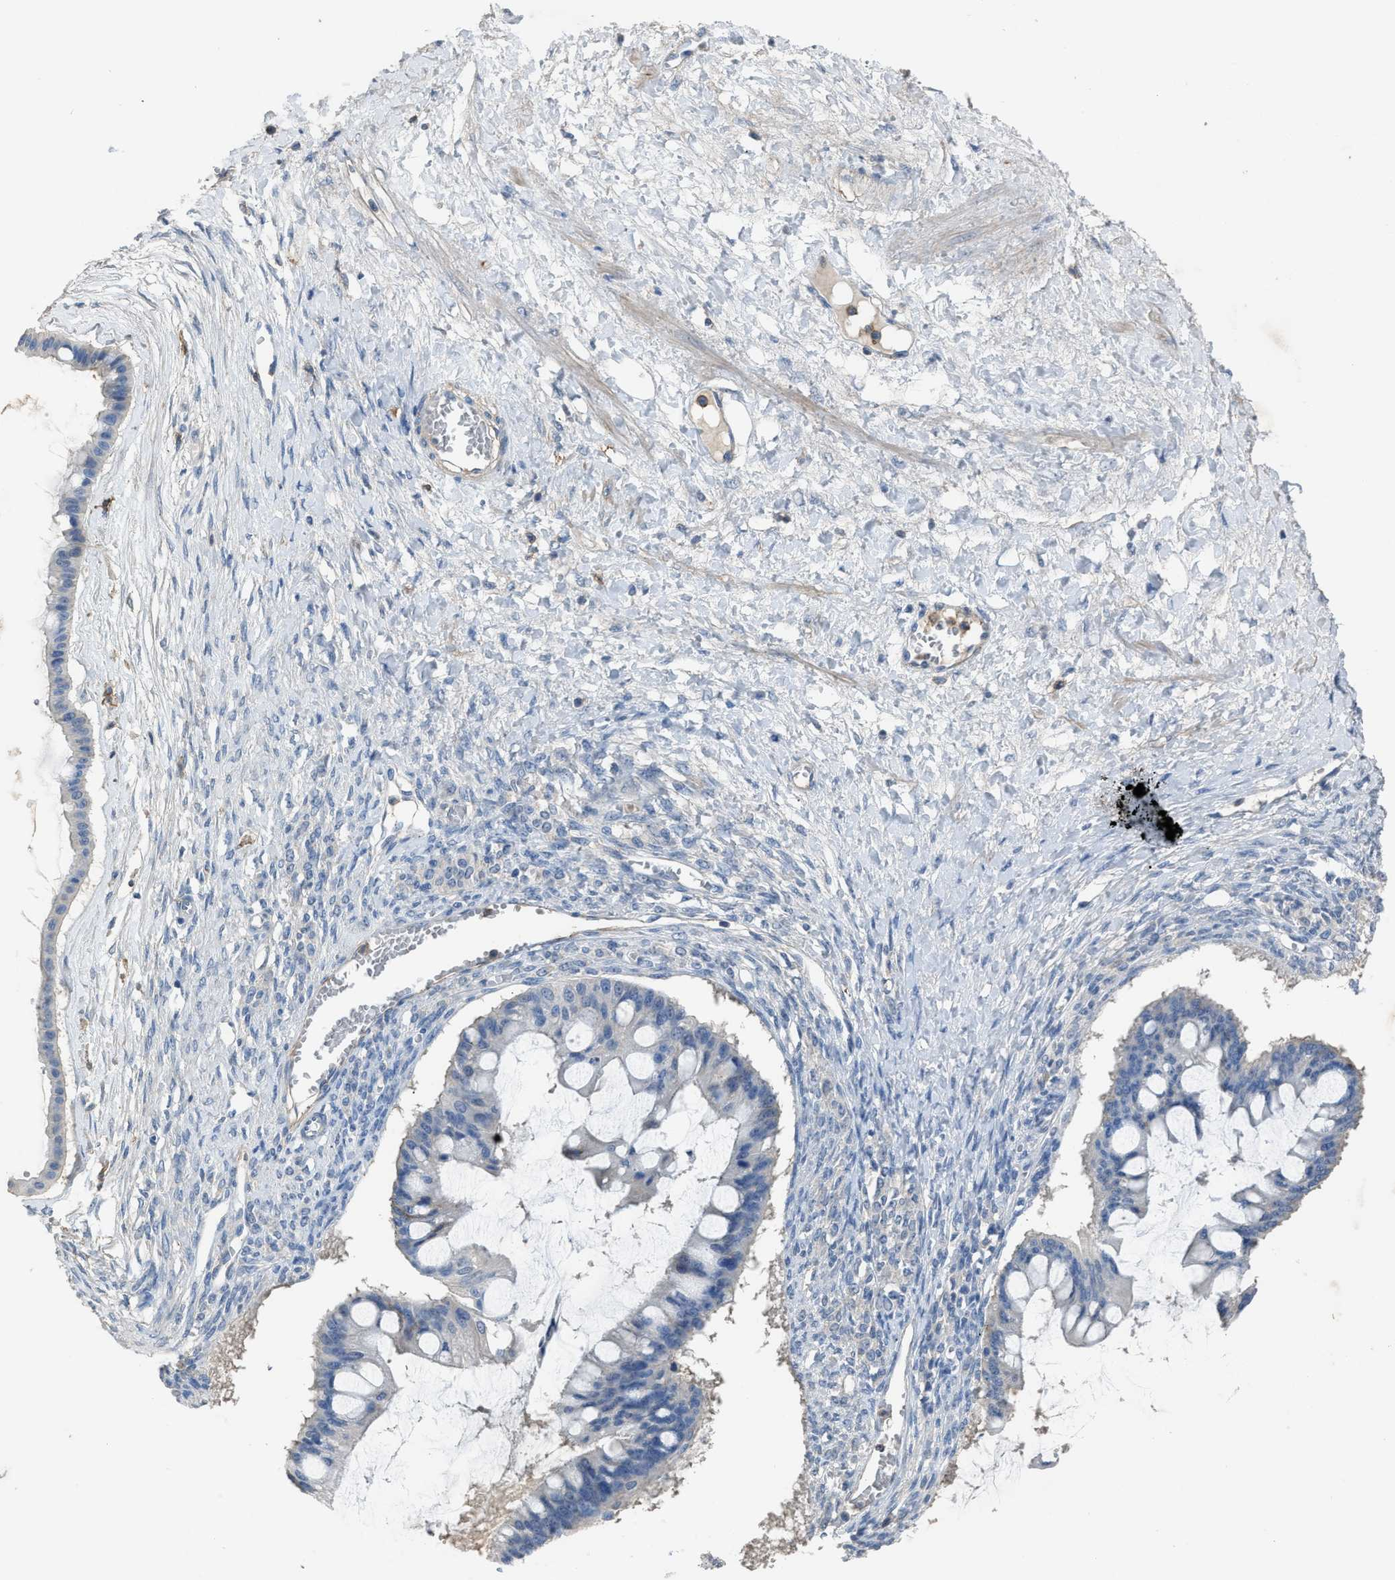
{"staining": {"intensity": "negative", "quantity": "none", "location": "none"}, "tissue": "ovarian cancer", "cell_type": "Tumor cells", "image_type": "cancer", "snomed": [{"axis": "morphology", "description": "Cystadenocarcinoma, mucinous, NOS"}, {"axis": "topography", "description": "Ovary"}], "caption": "A photomicrograph of ovarian cancer stained for a protein exhibits no brown staining in tumor cells. The staining is performed using DAB brown chromogen with nuclei counter-stained in using hematoxylin.", "gene": "OR51E1", "patient": {"sex": "female", "age": 73}}